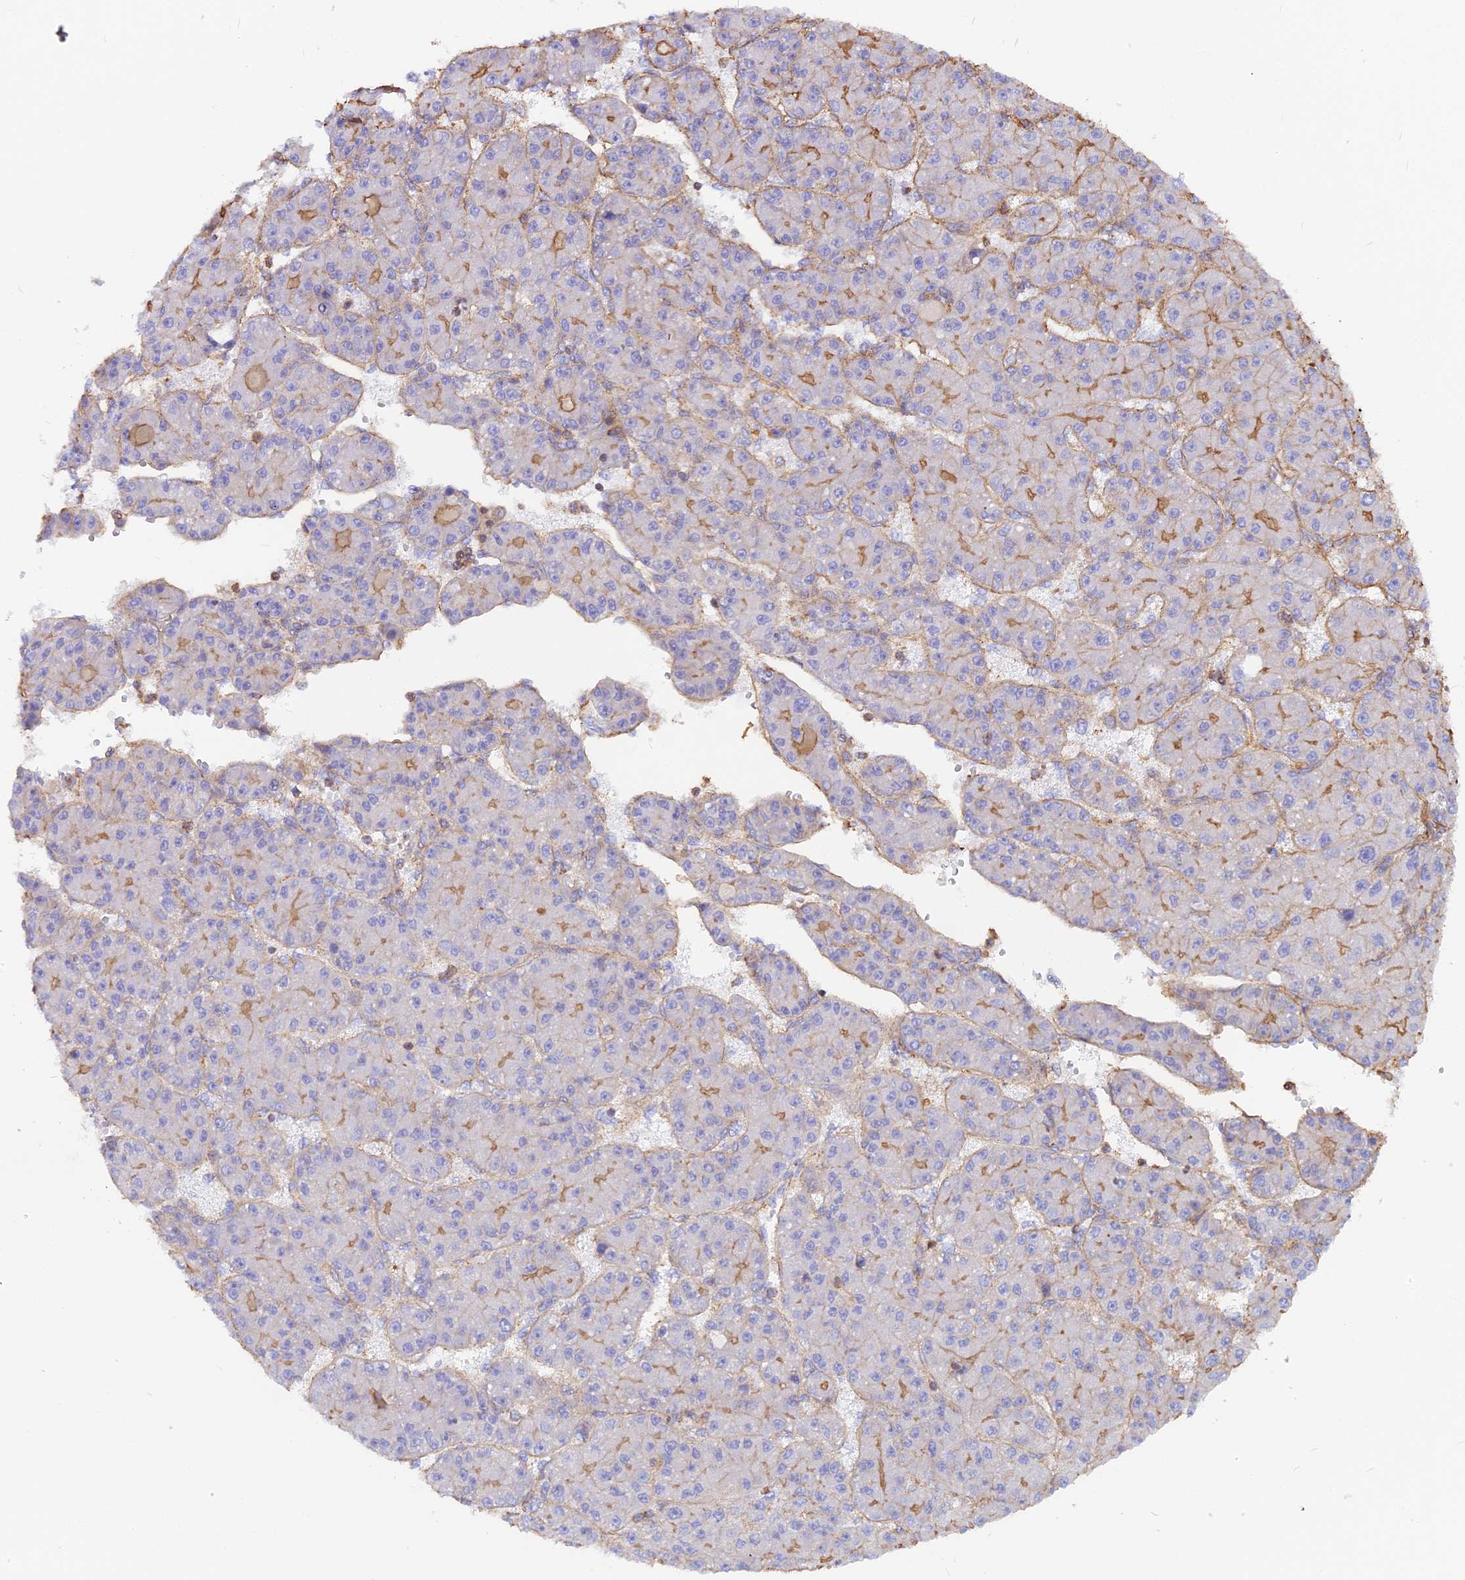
{"staining": {"intensity": "negative", "quantity": "none", "location": "none"}, "tissue": "liver cancer", "cell_type": "Tumor cells", "image_type": "cancer", "snomed": [{"axis": "morphology", "description": "Carcinoma, Hepatocellular, NOS"}, {"axis": "topography", "description": "Liver"}], "caption": "Tumor cells show no significant protein positivity in liver cancer (hepatocellular carcinoma). The staining was performed using DAB to visualize the protein expression in brown, while the nuclei were stained in blue with hematoxylin (Magnification: 20x).", "gene": "VPS18", "patient": {"sex": "male", "age": 67}}